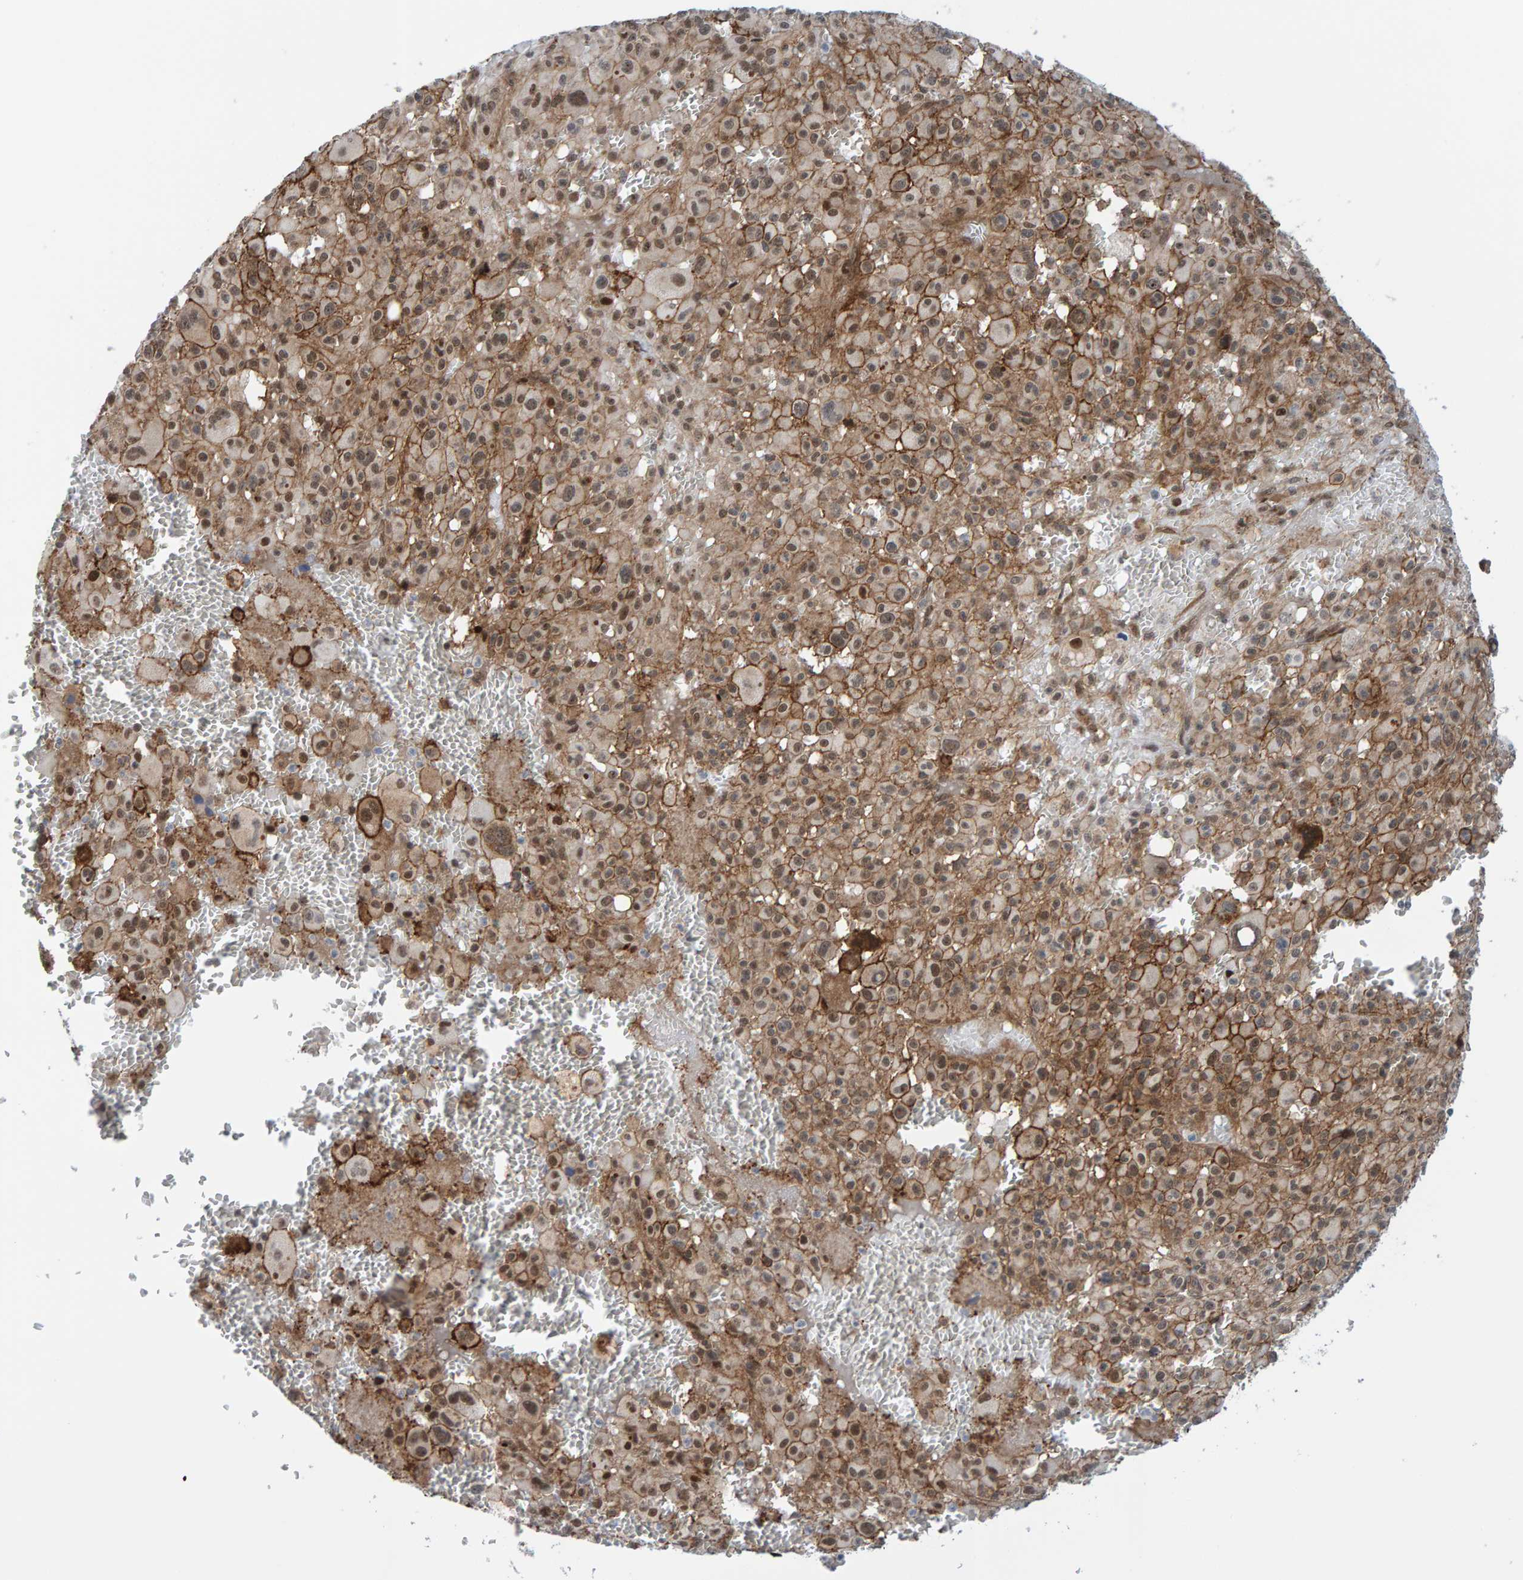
{"staining": {"intensity": "moderate", "quantity": ">75%", "location": "cytoplasmic/membranous,nuclear"}, "tissue": "melanoma", "cell_type": "Tumor cells", "image_type": "cancer", "snomed": [{"axis": "morphology", "description": "Malignant melanoma, Metastatic site"}, {"axis": "topography", "description": "Skin"}], "caption": "A medium amount of moderate cytoplasmic/membranous and nuclear positivity is seen in approximately >75% of tumor cells in melanoma tissue.", "gene": "ZNF366", "patient": {"sex": "female", "age": 74}}